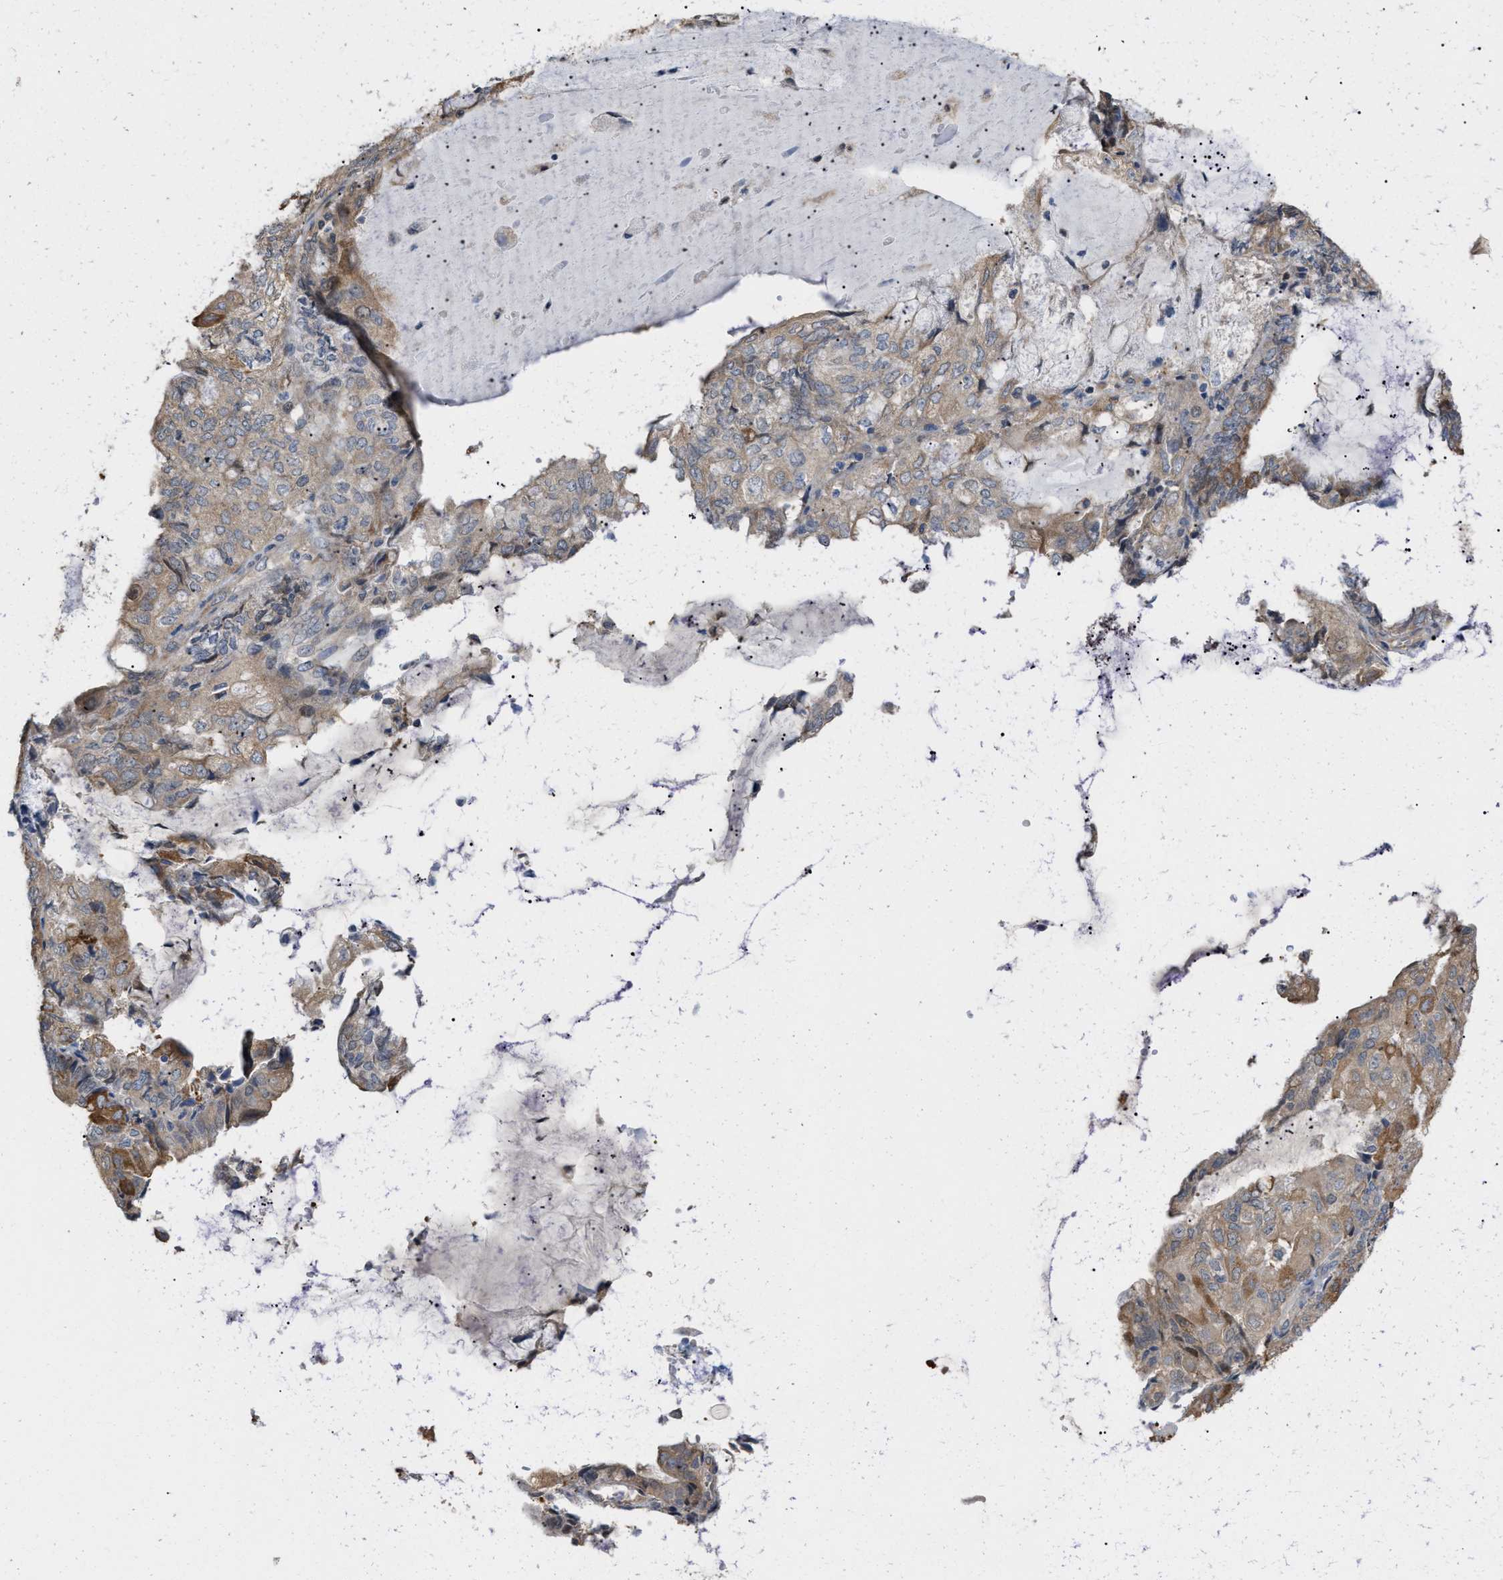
{"staining": {"intensity": "moderate", "quantity": ">75%", "location": "cytoplasmic/membranous"}, "tissue": "endometrial cancer", "cell_type": "Tumor cells", "image_type": "cancer", "snomed": [{"axis": "morphology", "description": "Adenocarcinoma, NOS"}, {"axis": "topography", "description": "Endometrium"}], "caption": "Adenocarcinoma (endometrial) was stained to show a protein in brown. There is medium levels of moderate cytoplasmic/membranous expression in approximately >75% of tumor cells.", "gene": "CSNK1A1", "patient": {"sex": "female", "age": 81}}